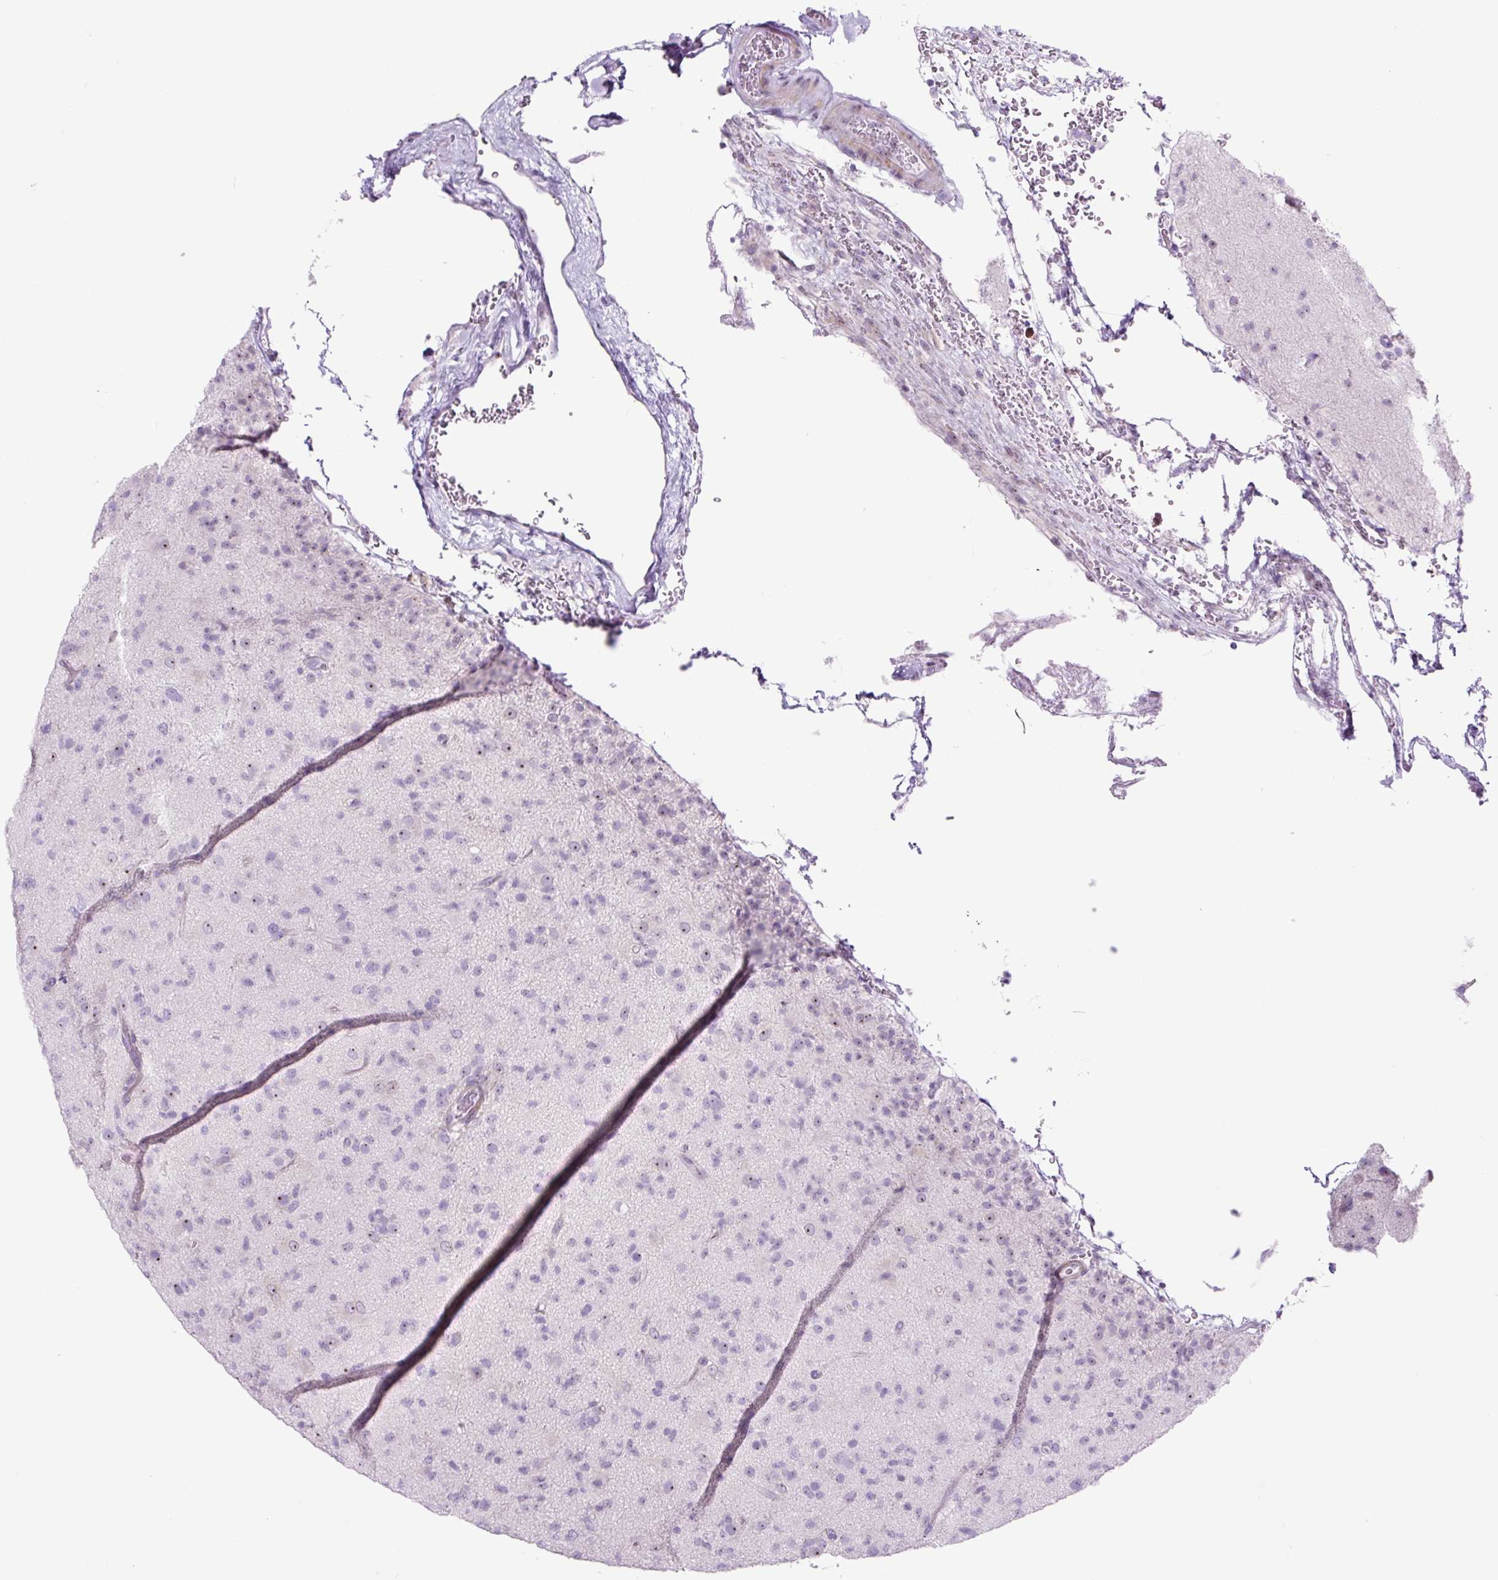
{"staining": {"intensity": "negative", "quantity": "none", "location": "none"}, "tissue": "glioma", "cell_type": "Tumor cells", "image_type": "cancer", "snomed": [{"axis": "morphology", "description": "Glioma, malignant, Low grade"}, {"axis": "topography", "description": "Brain"}], "caption": "Protein analysis of glioma shows no significant positivity in tumor cells.", "gene": "RRS1", "patient": {"sex": "male", "age": 65}}